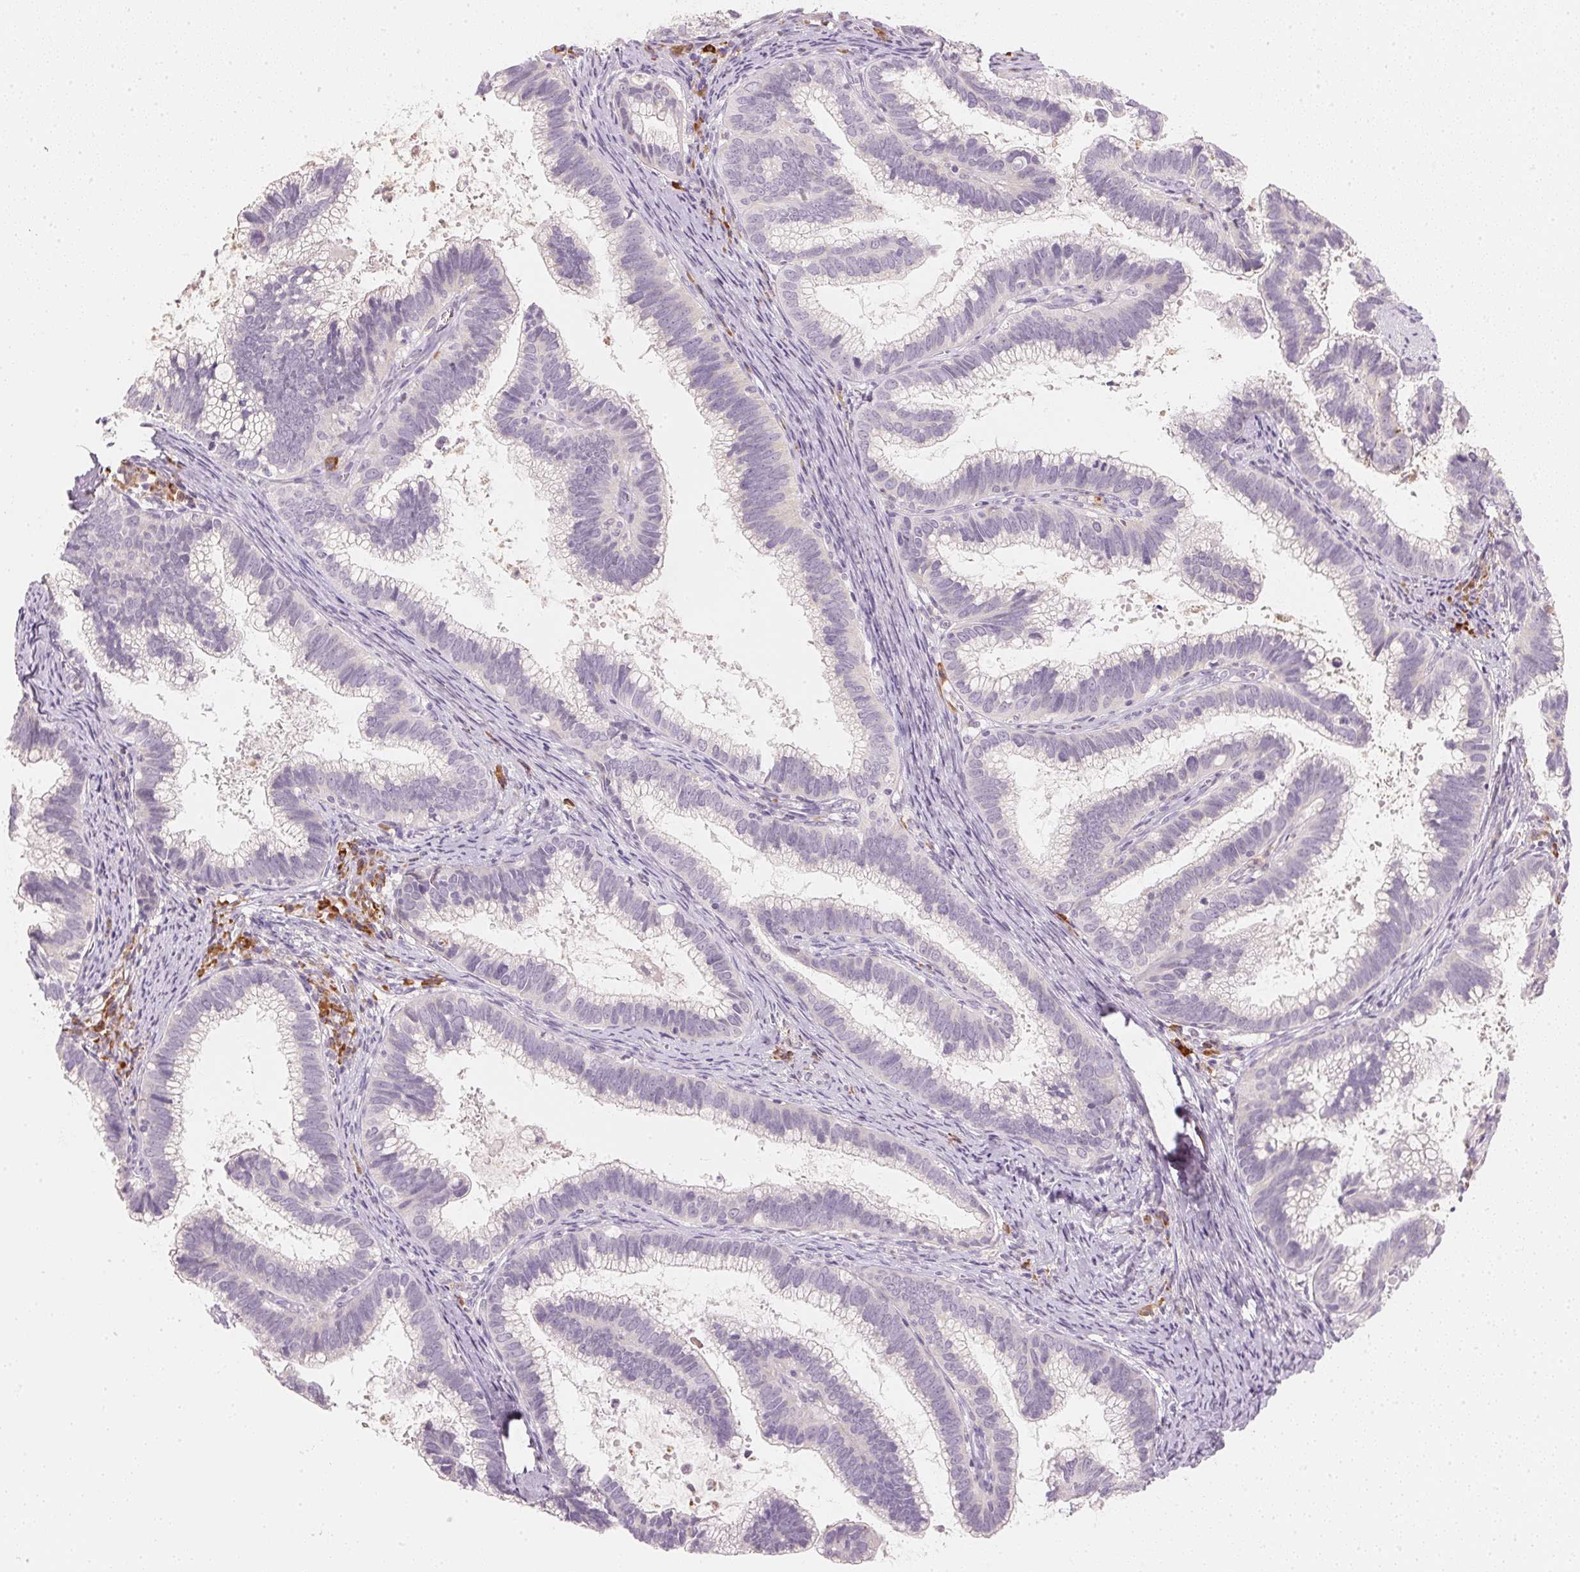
{"staining": {"intensity": "negative", "quantity": "none", "location": "none"}, "tissue": "cervical cancer", "cell_type": "Tumor cells", "image_type": "cancer", "snomed": [{"axis": "morphology", "description": "Adenocarcinoma, NOS"}, {"axis": "topography", "description": "Cervix"}], "caption": "This histopathology image is of cervical cancer stained with immunohistochemistry to label a protein in brown with the nuclei are counter-stained blue. There is no positivity in tumor cells.", "gene": "RMDN2", "patient": {"sex": "female", "age": 61}}